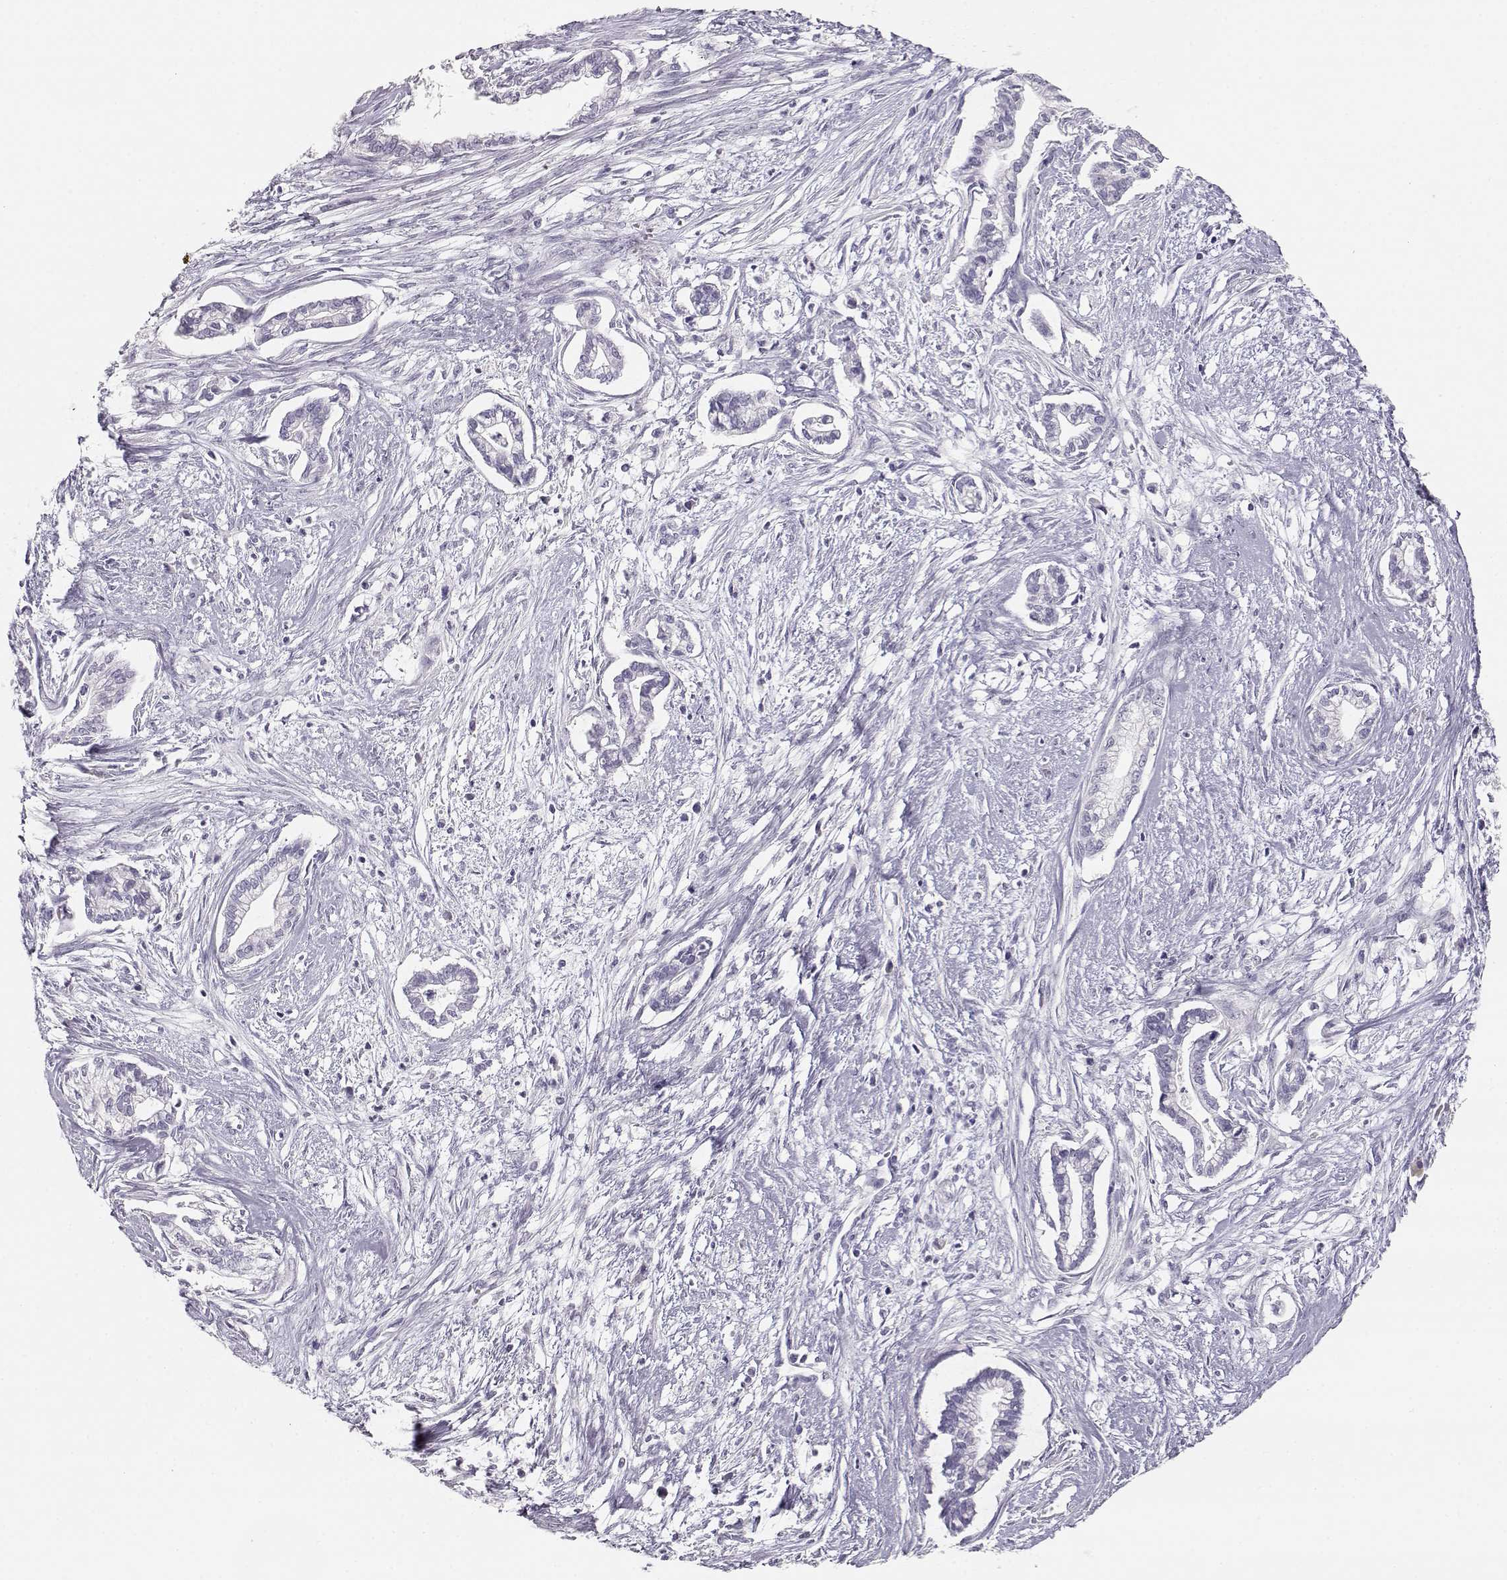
{"staining": {"intensity": "negative", "quantity": "none", "location": "none"}, "tissue": "cervical cancer", "cell_type": "Tumor cells", "image_type": "cancer", "snomed": [{"axis": "morphology", "description": "Adenocarcinoma, NOS"}, {"axis": "topography", "description": "Cervix"}], "caption": "Photomicrograph shows no protein expression in tumor cells of cervical cancer tissue.", "gene": "LEPR", "patient": {"sex": "female", "age": 62}}